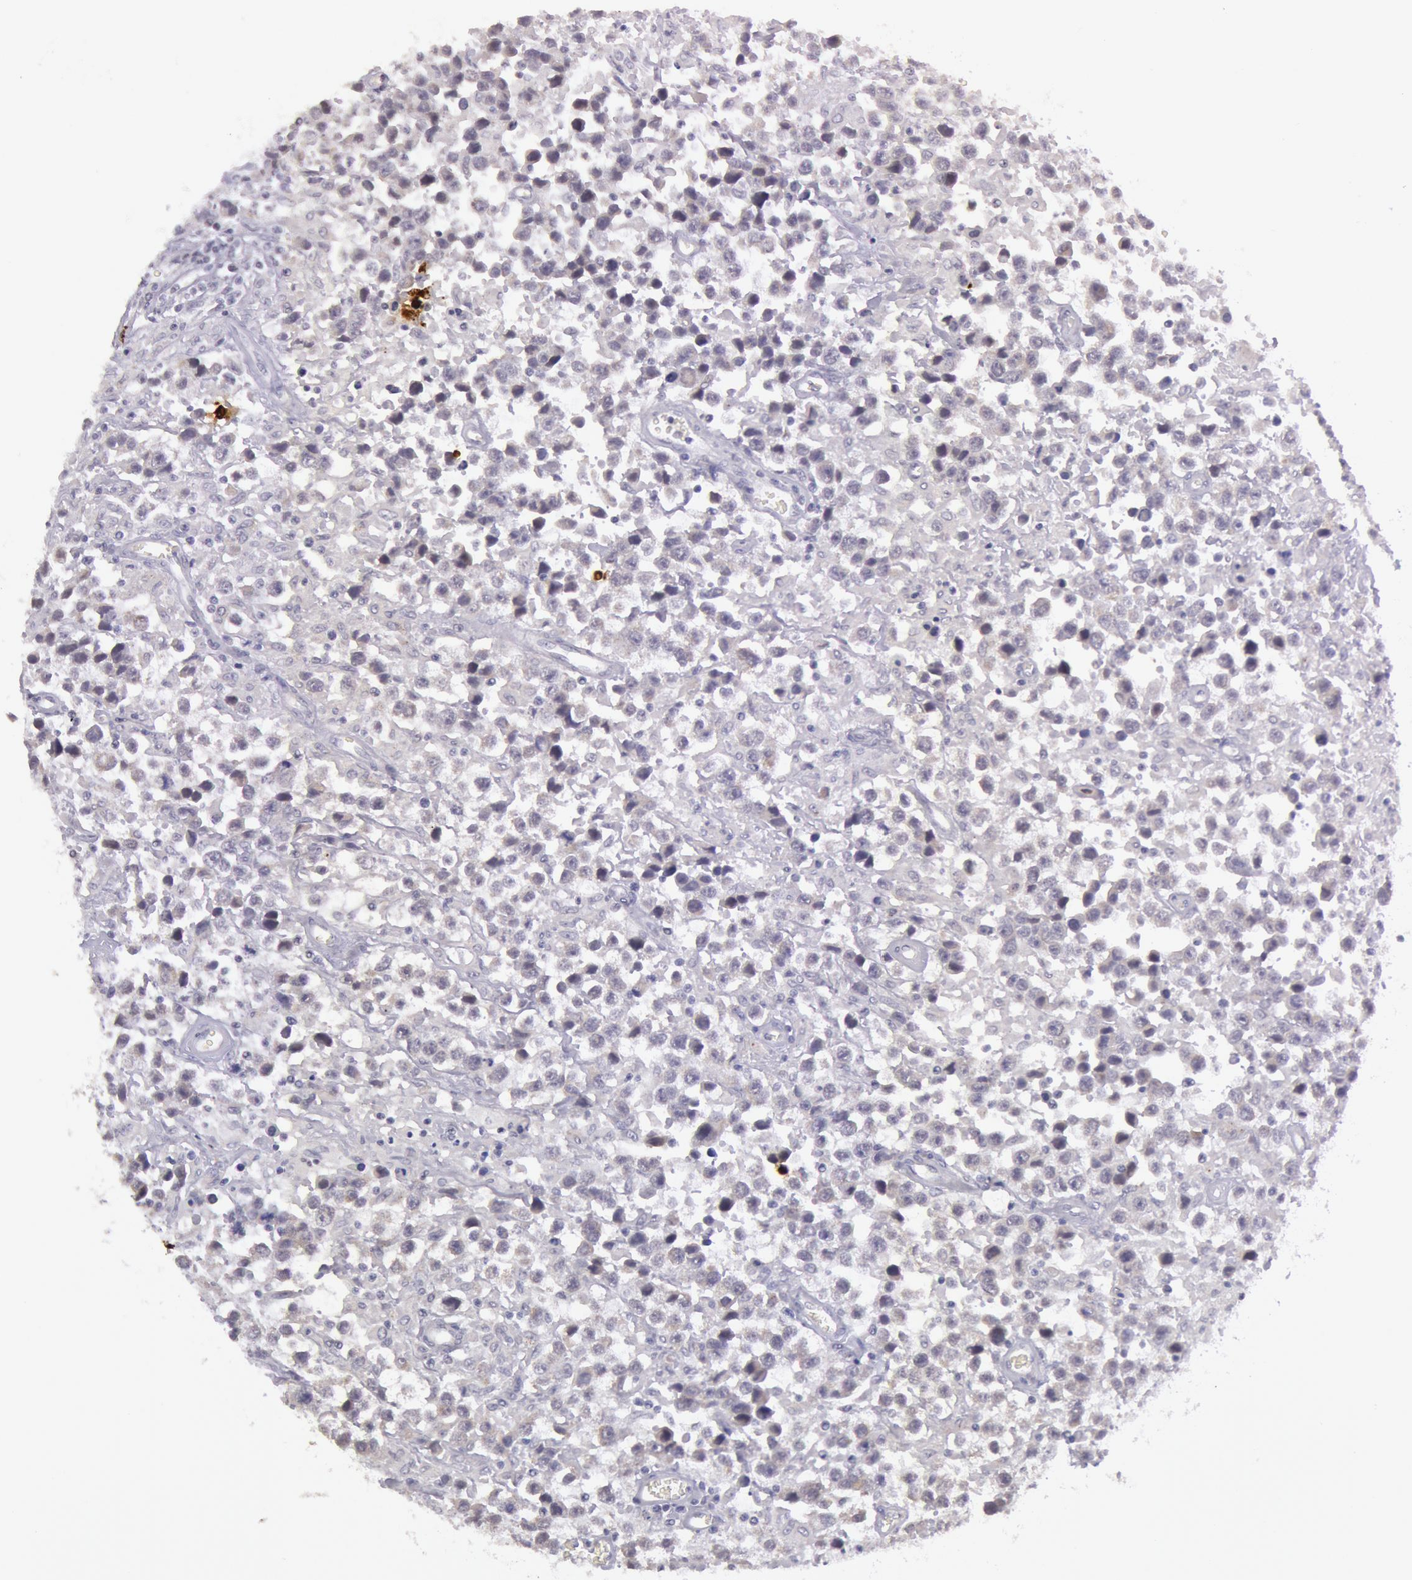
{"staining": {"intensity": "negative", "quantity": "none", "location": "none"}, "tissue": "testis cancer", "cell_type": "Tumor cells", "image_type": "cancer", "snomed": [{"axis": "morphology", "description": "Seminoma, NOS"}, {"axis": "topography", "description": "Testis"}], "caption": "DAB (3,3'-diaminobenzidine) immunohistochemical staining of testis seminoma reveals no significant expression in tumor cells. (DAB (3,3'-diaminobenzidine) immunohistochemistry (IHC), high magnification).", "gene": "KDM6A", "patient": {"sex": "male", "age": 43}}